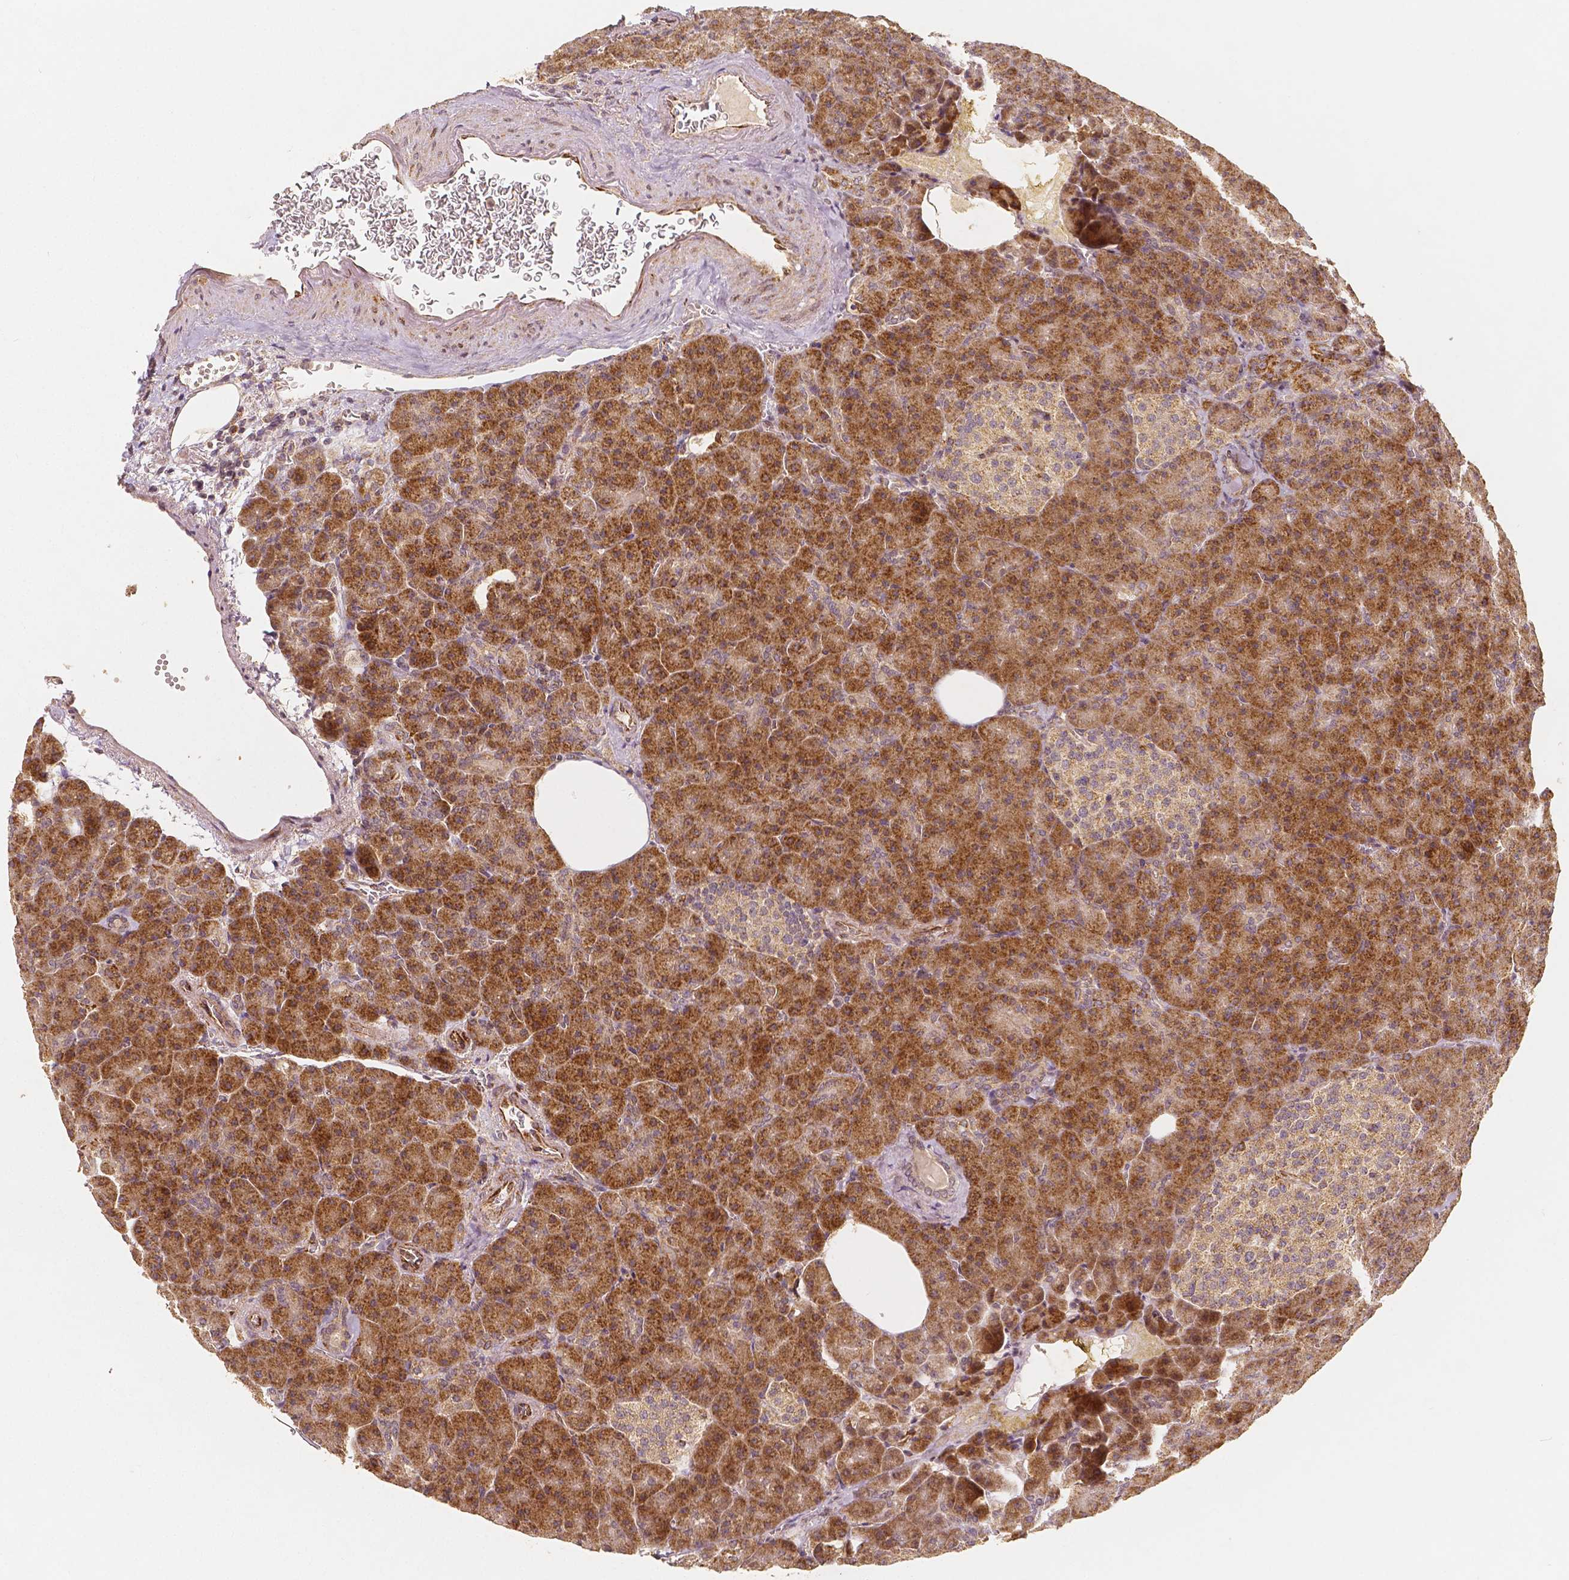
{"staining": {"intensity": "moderate", "quantity": ">75%", "location": "cytoplasmic/membranous"}, "tissue": "pancreas", "cell_type": "Exocrine glandular cells", "image_type": "normal", "snomed": [{"axis": "morphology", "description": "Normal tissue, NOS"}, {"axis": "topography", "description": "Pancreas"}], "caption": "Exocrine glandular cells display medium levels of moderate cytoplasmic/membranous staining in approximately >75% of cells in normal pancreas.", "gene": "PGAM5", "patient": {"sex": "female", "age": 74}}